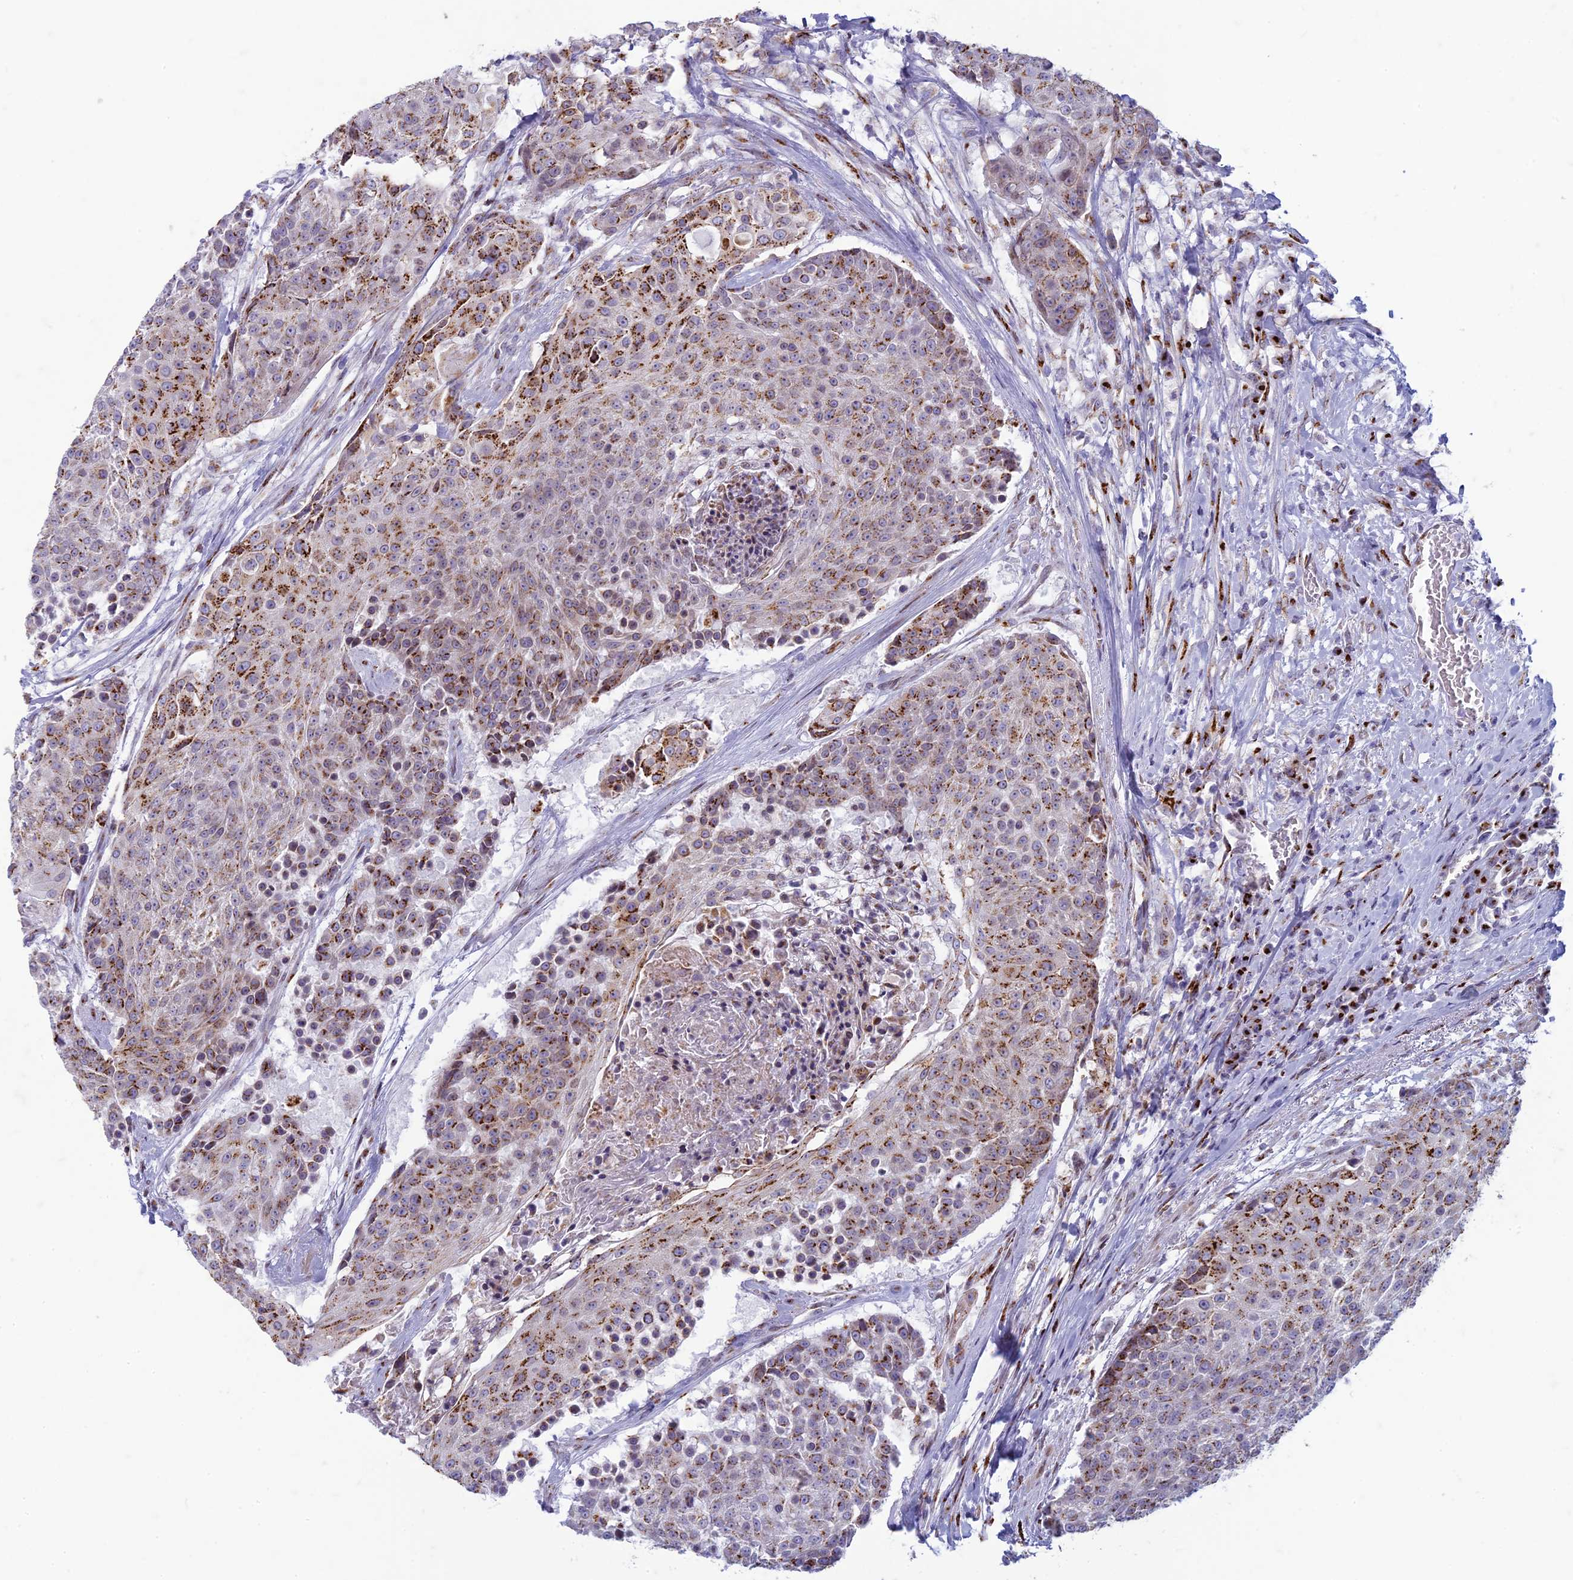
{"staining": {"intensity": "strong", "quantity": "25%-75%", "location": "cytoplasmic/membranous"}, "tissue": "urothelial cancer", "cell_type": "Tumor cells", "image_type": "cancer", "snomed": [{"axis": "morphology", "description": "Urothelial carcinoma, High grade"}, {"axis": "topography", "description": "Urinary bladder"}], "caption": "A photomicrograph of urothelial carcinoma (high-grade) stained for a protein shows strong cytoplasmic/membranous brown staining in tumor cells. (DAB IHC, brown staining for protein, blue staining for nuclei).", "gene": "FAM3C", "patient": {"sex": "female", "age": 63}}